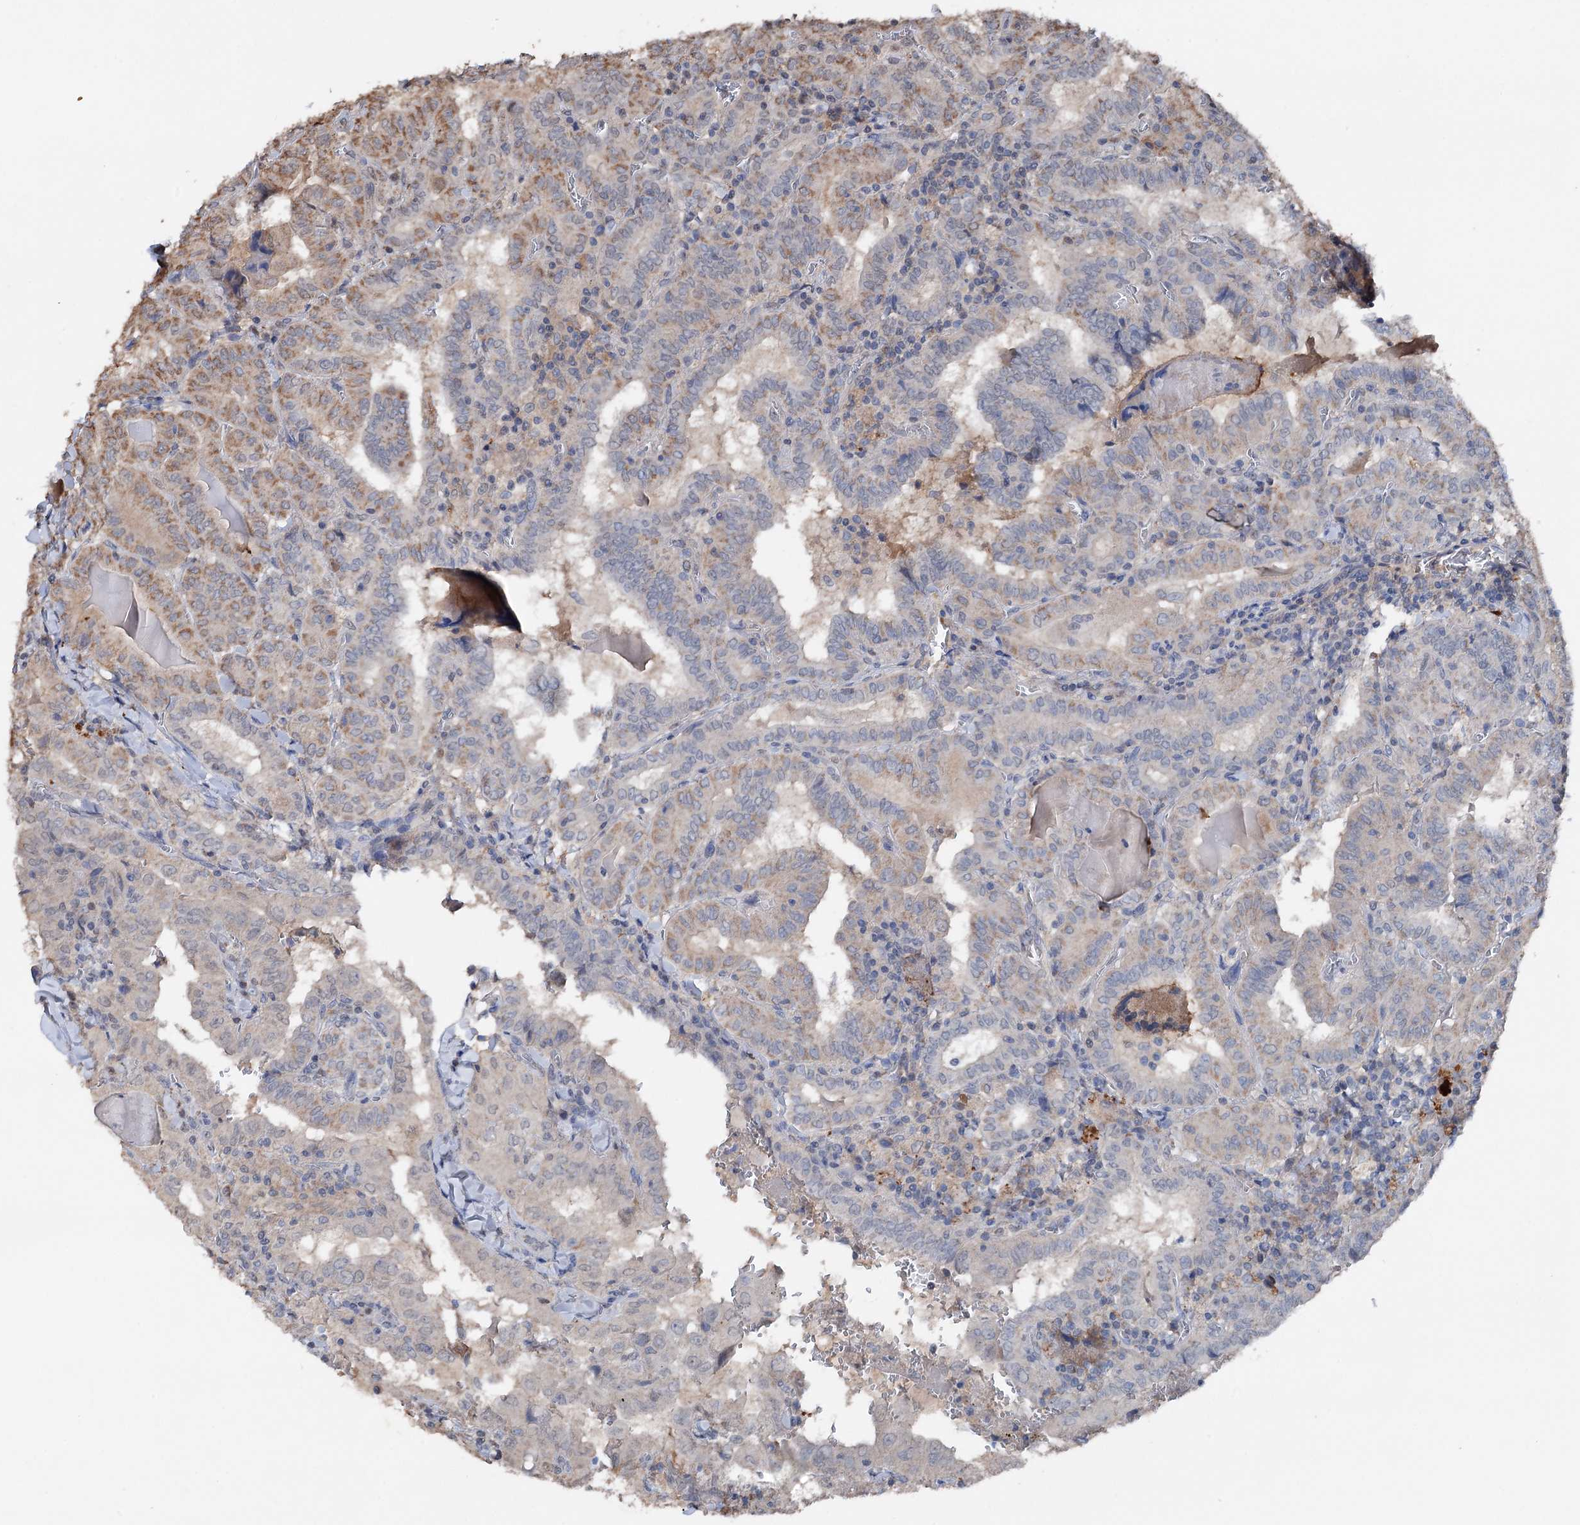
{"staining": {"intensity": "moderate", "quantity": "<25%", "location": "cytoplasmic/membranous"}, "tissue": "thyroid cancer", "cell_type": "Tumor cells", "image_type": "cancer", "snomed": [{"axis": "morphology", "description": "Papillary adenocarcinoma, NOS"}, {"axis": "topography", "description": "Thyroid gland"}], "caption": "IHC image of neoplastic tissue: thyroid cancer (papillary adenocarcinoma) stained using IHC reveals low levels of moderate protein expression localized specifically in the cytoplasmic/membranous of tumor cells, appearing as a cytoplasmic/membranous brown color.", "gene": "ARL13A", "patient": {"sex": "female", "age": 72}}